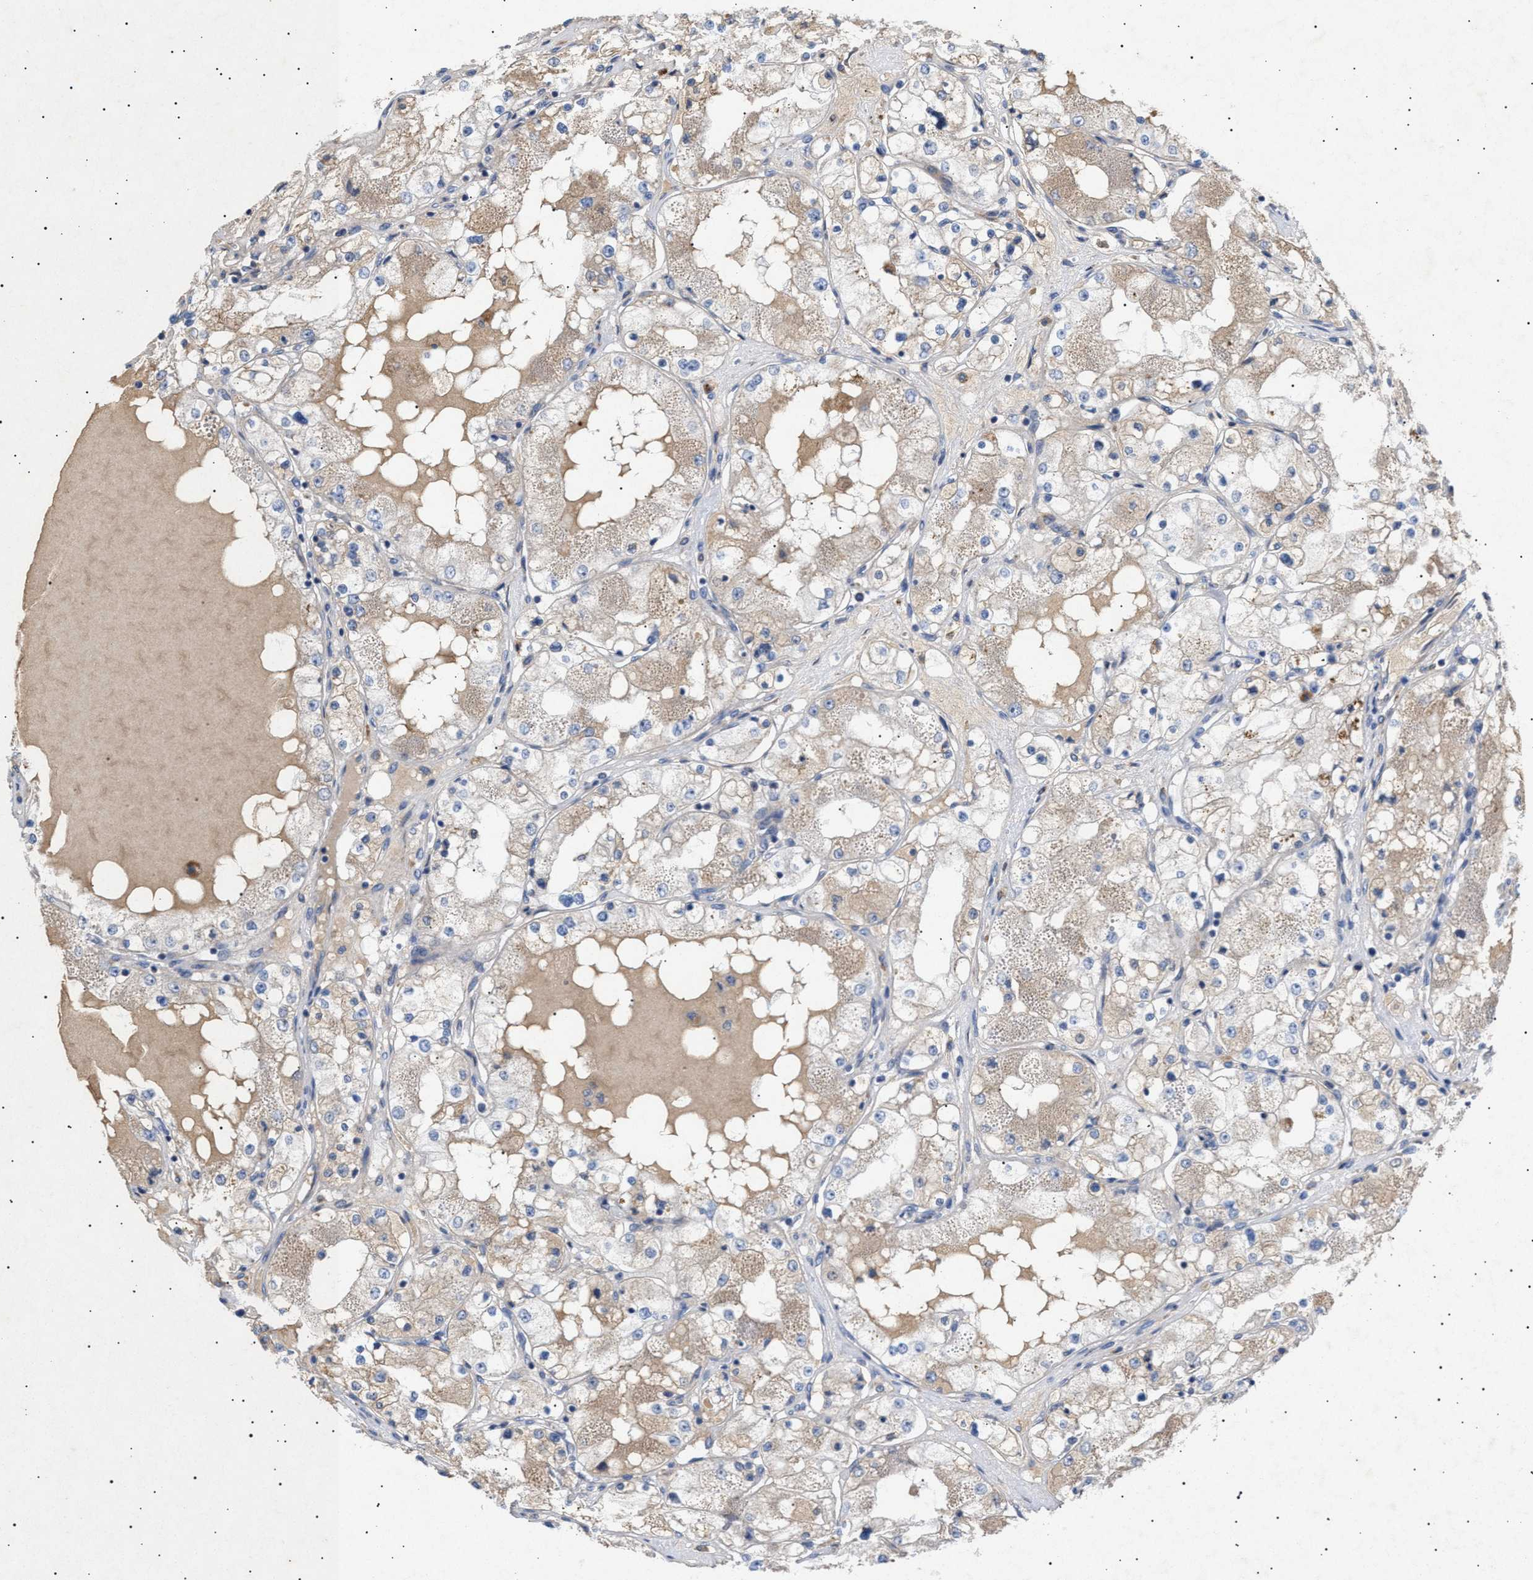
{"staining": {"intensity": "weak", "quantity": "25%-75%", "location": "cytoplasmic/membranous"}, "tissue": "renal cancer", "cell_type": "Tumor cells", "image_type": "cancer", "snomed": [{"axis": "morphology", "description": "Adenocarcinoma, NOS"}, {"axis": "topography", "description": "Kidney"}], "caption": "Protein positivity by immunohistochemistry (IHC) demonstrates weak cytoplasmic/membranous staining in about 25%-75% of tumor cells in renal adenocarcinoma.", "gene": "SIRT5", "patient": {"sex": "male", "age": 68}}